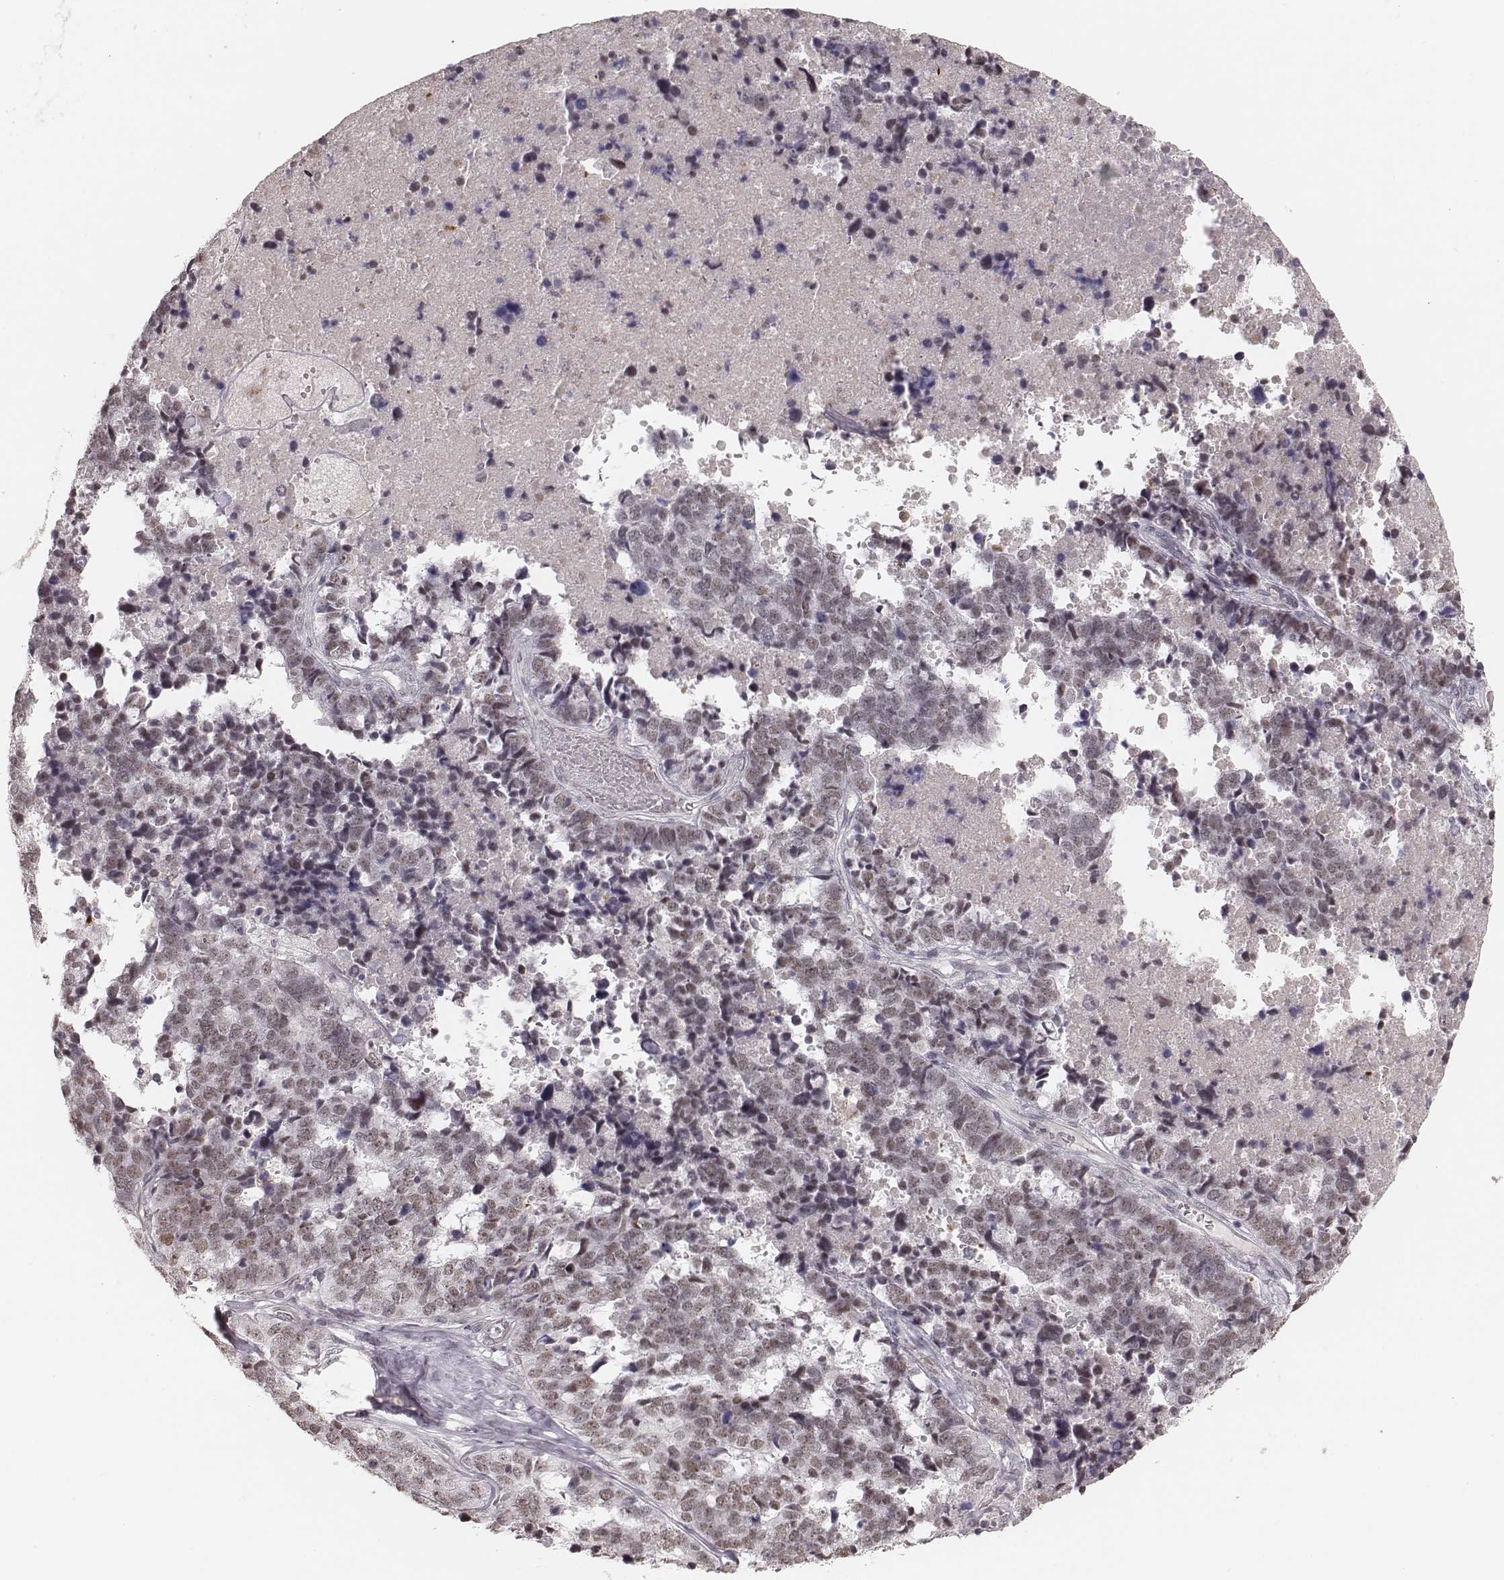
{"staining": {"intensity": "weak", "quantity": "25%-75%", "location": "nuclear"}, "tissue": "stomach cancer", "cell_type": "Tumor cells", "image_type": "cancer", "snomed": [{"axis": "morphology", "description": "Adenocarcinoma, NOS"}, {"axis": "topography", "description": "Stomach"}], "caption": "Protein expression analysis of stomach cancer (adenocarcinoma) exhibits weak nuclear positivity in about 25%-75% of tumor cells.", "gene": "KITLG", "patient": {"sex": "male", "age": 69}}